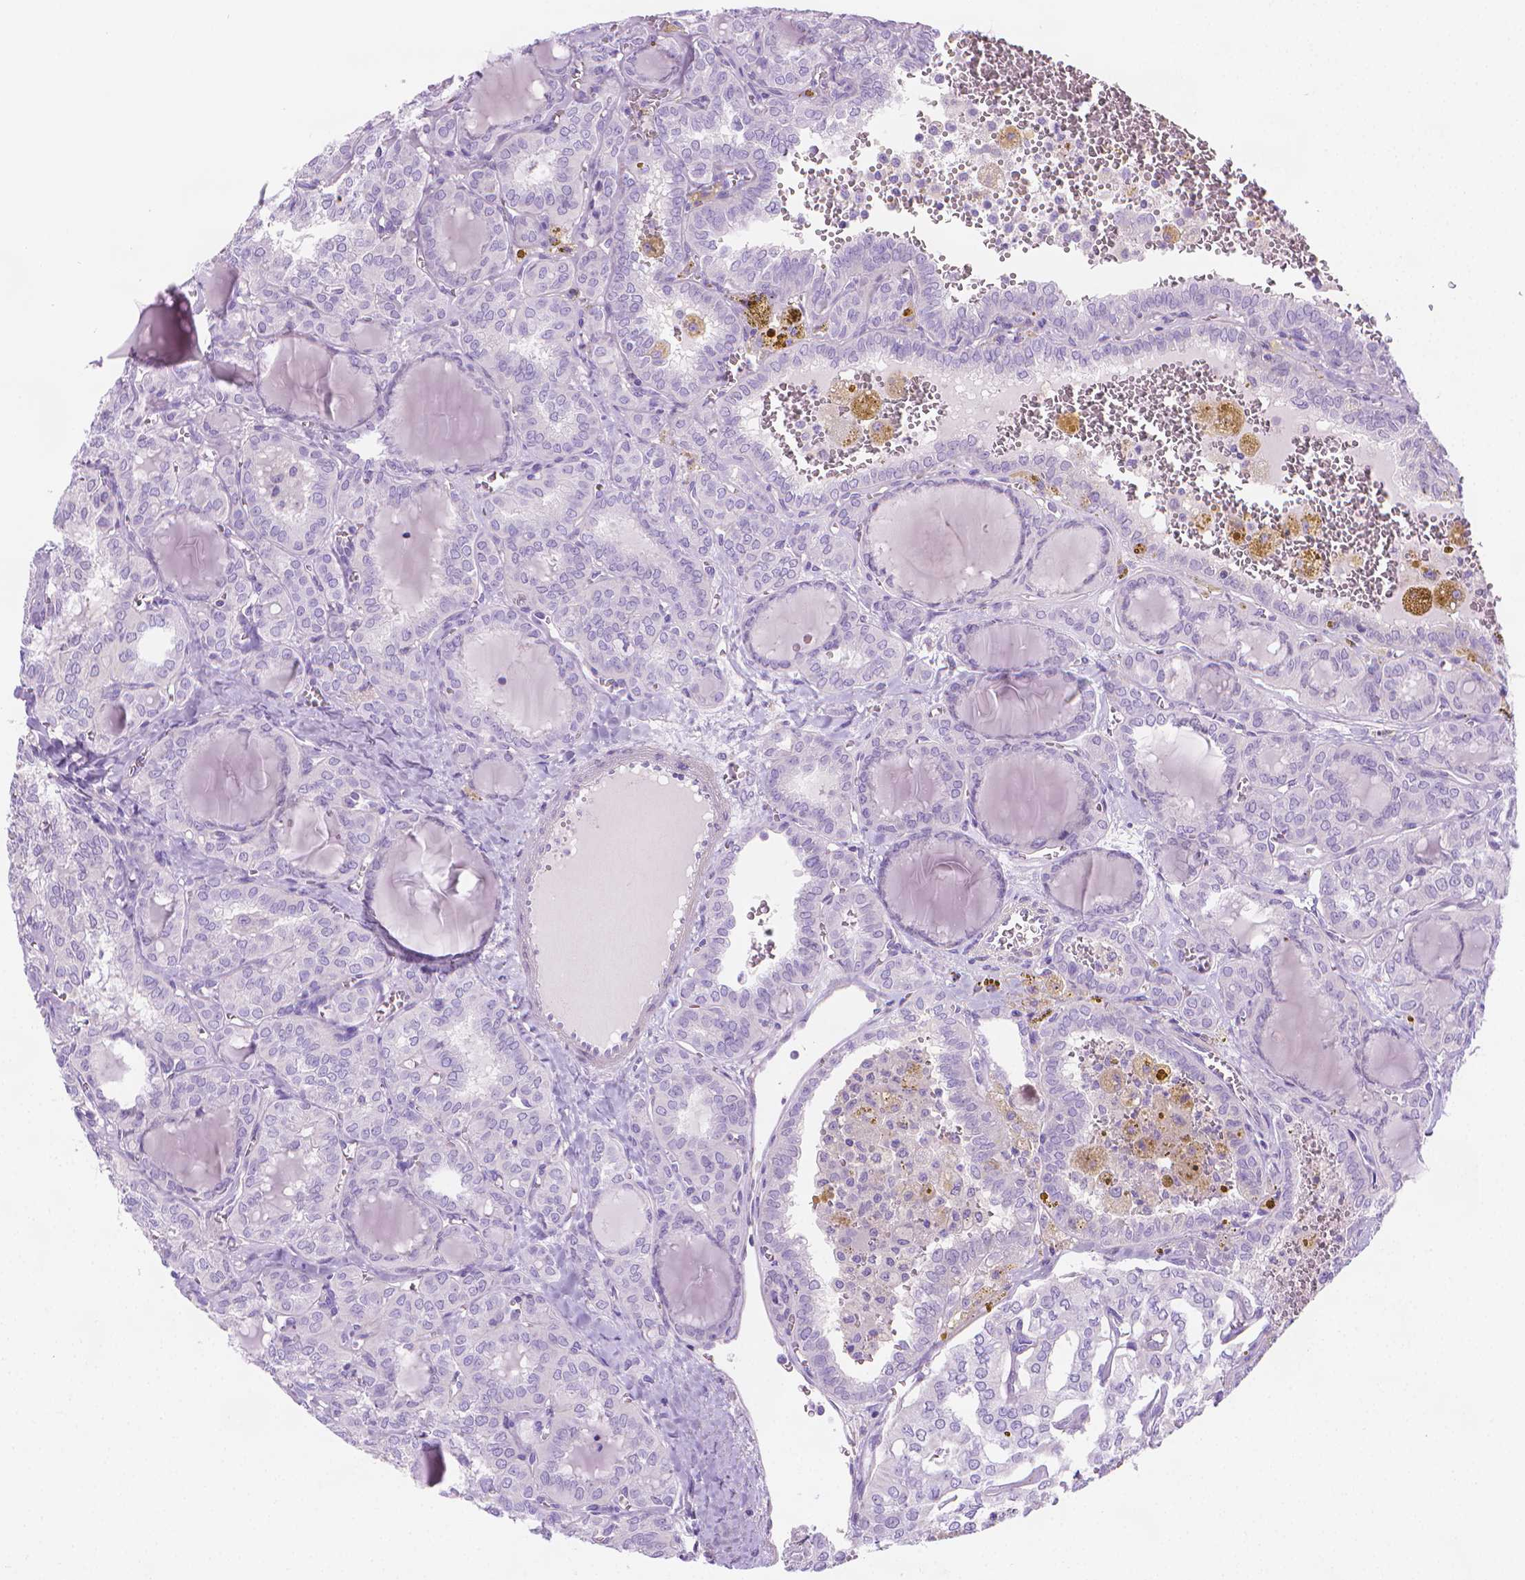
{"staining": {"intensity": "negative", "quantity": "none", "location": "none"}, "tissue": "thyroid cancer", "cell_type": "Tumor cells", "image_type": "cancer", "snomed": [{"axis": "morphology", "description": "Papillary adenocarcinoma, NOS"}, {"axis": "topography", "description": "Thyroid gland"}], "caption": "The histopathology image displays no significant expression in tumor cells of thyroid cancer.", "gene": "FASN", "patient": {"sex": "female", "age": 41}}